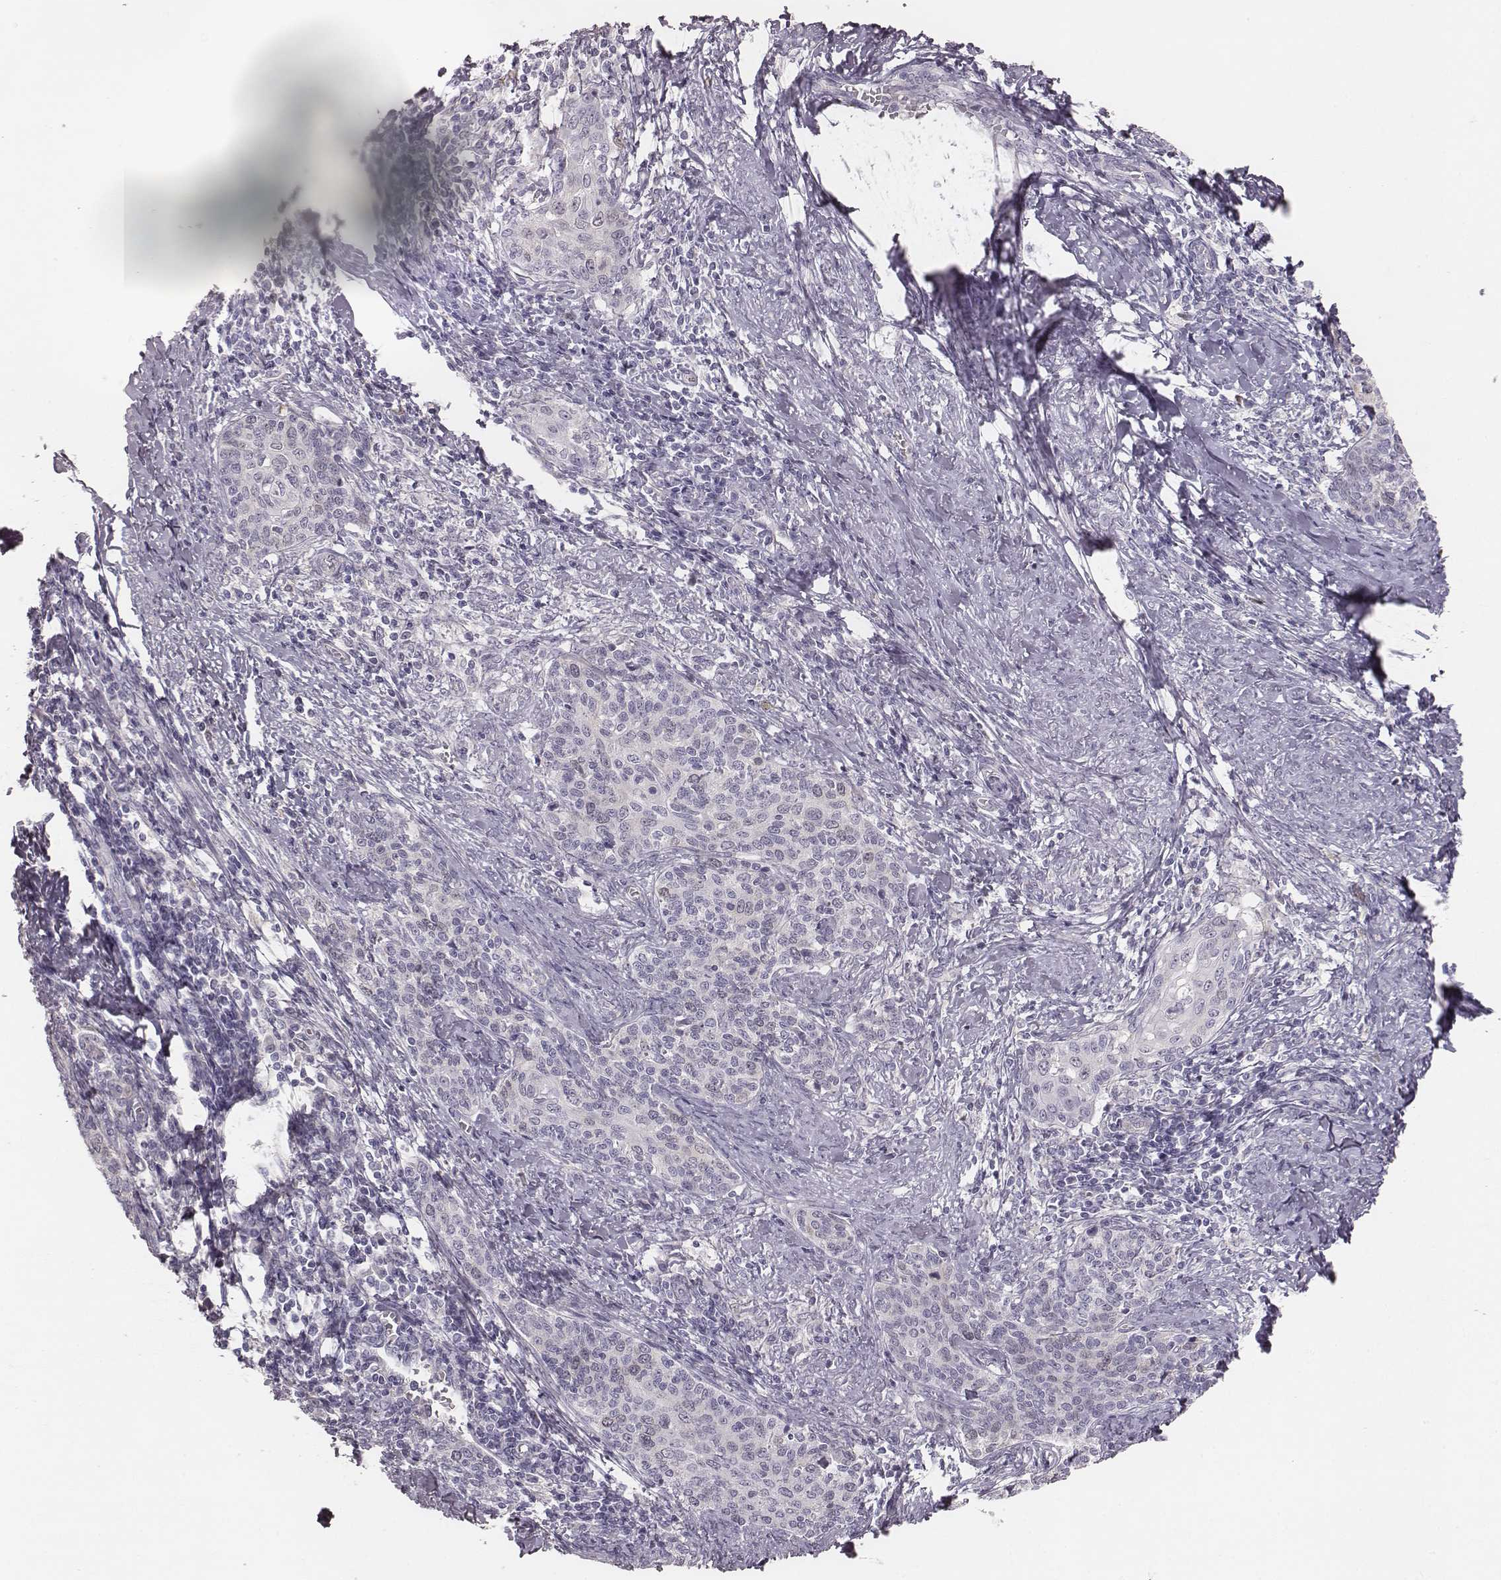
{"staining": {"intensity": "negative", "quantity": "none", "location": "none"}, "tissue": "cervical cancer", "cell_type": "Tumor cells", "image_type": "cancer", "snomed": [{"axis": "morphology", "description": "Squamous cell carcinoma, NOS"}, {"axis": "topography", "description": "Cervix"}], "caption": "This is an immunohistochemistry micrograph of cervical squamous cell carcinoma. There is no expression in tumor cells.", "gene": "PBK", "patient": {"sex": "female", "age": 39}}